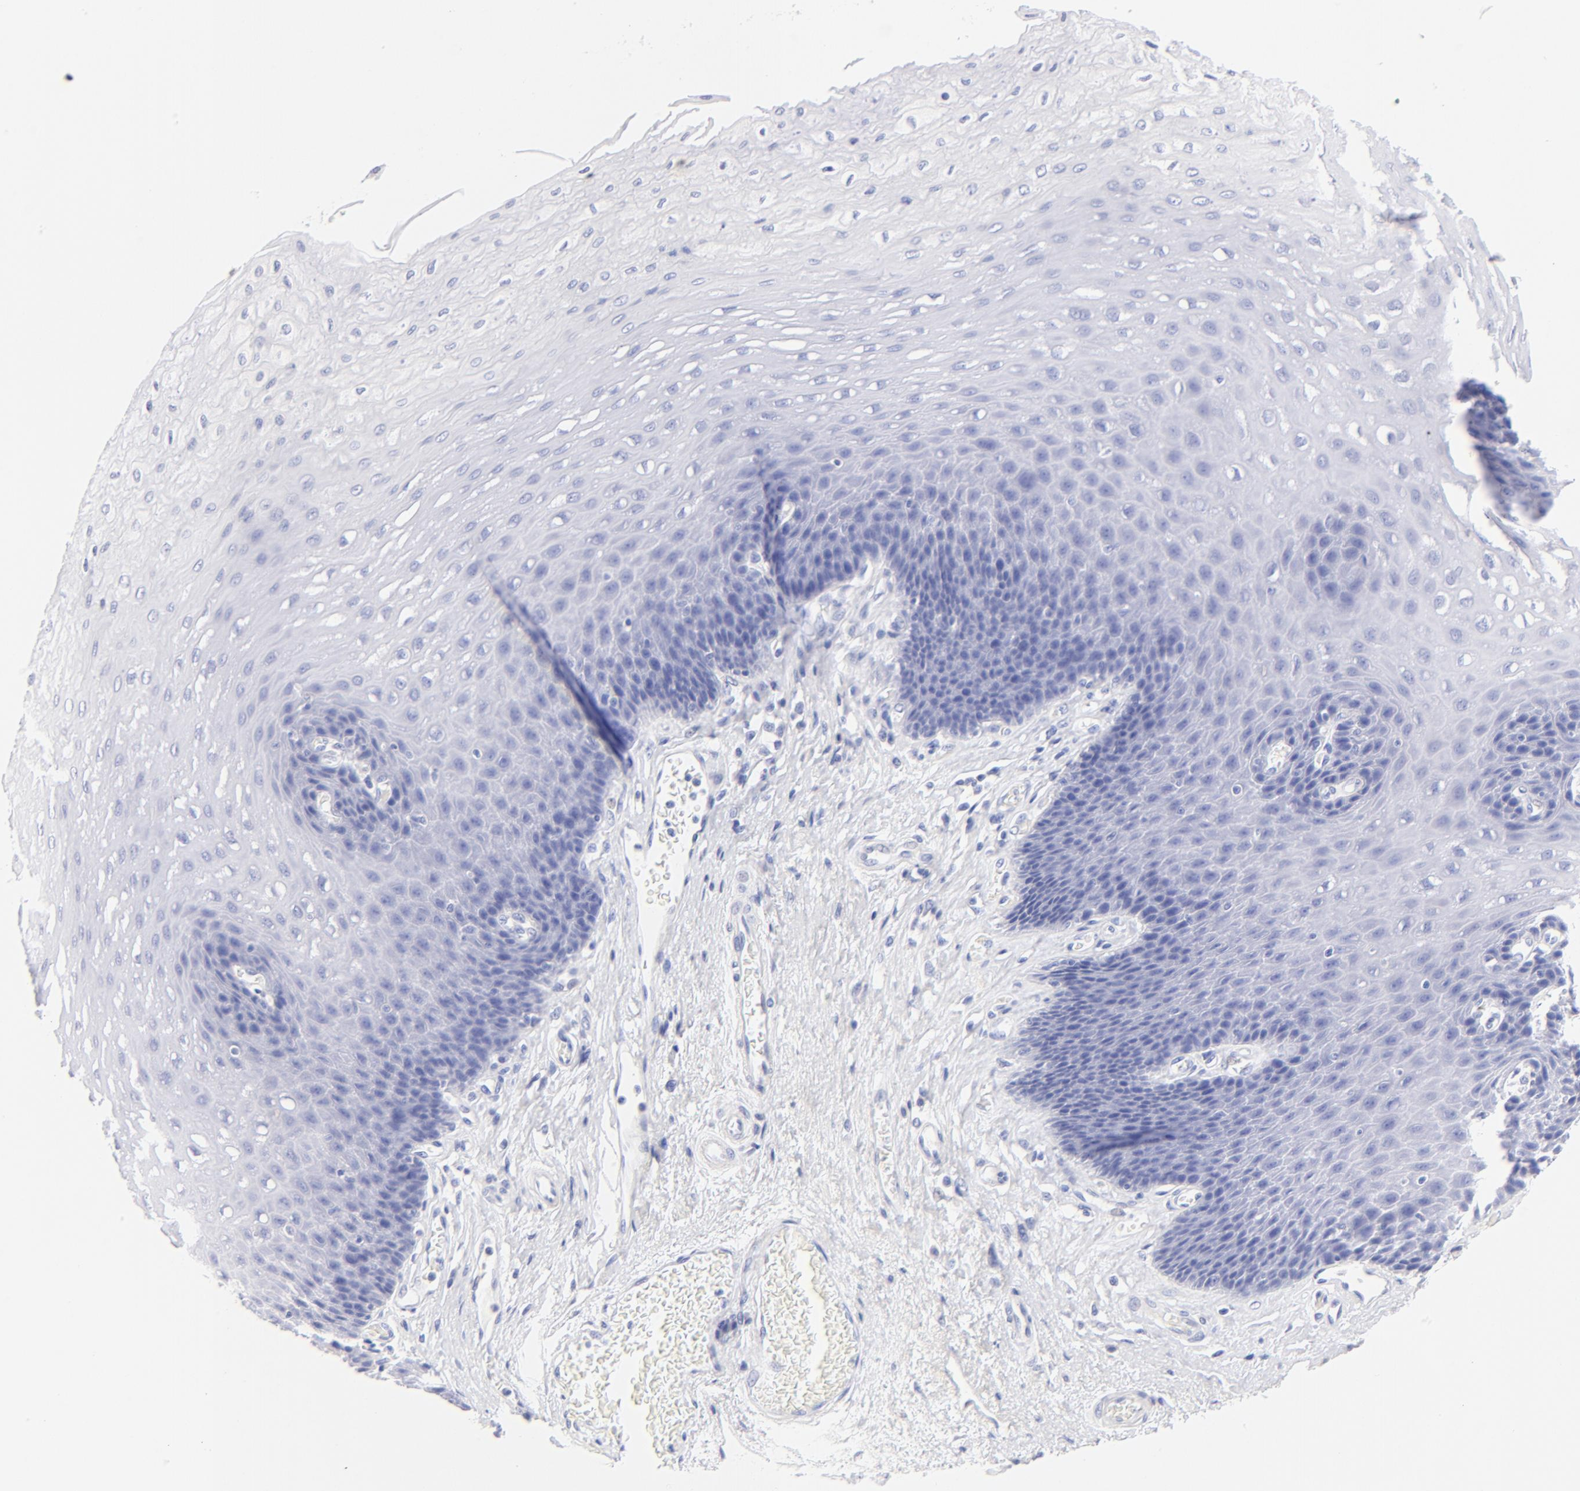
{"staining": {"intensity": "negative", "quantity": "none", "location": "none"}, "tissue": "esophagus", "cell_type": "Squamous epithelial cells", "image_type": "normal", "snomed": [{"axis": "morphology", "description": "Normal tissue, NOS"}, {"axis": "topography", "description": "Esophagus"}], "caption": "An IHC micrograph of normal esophagus is shown. There is no staining in squamous epithelial cells of esophagus.", "gene": "HORMAD2", "patient": {"sex": "female", "age": 72}}